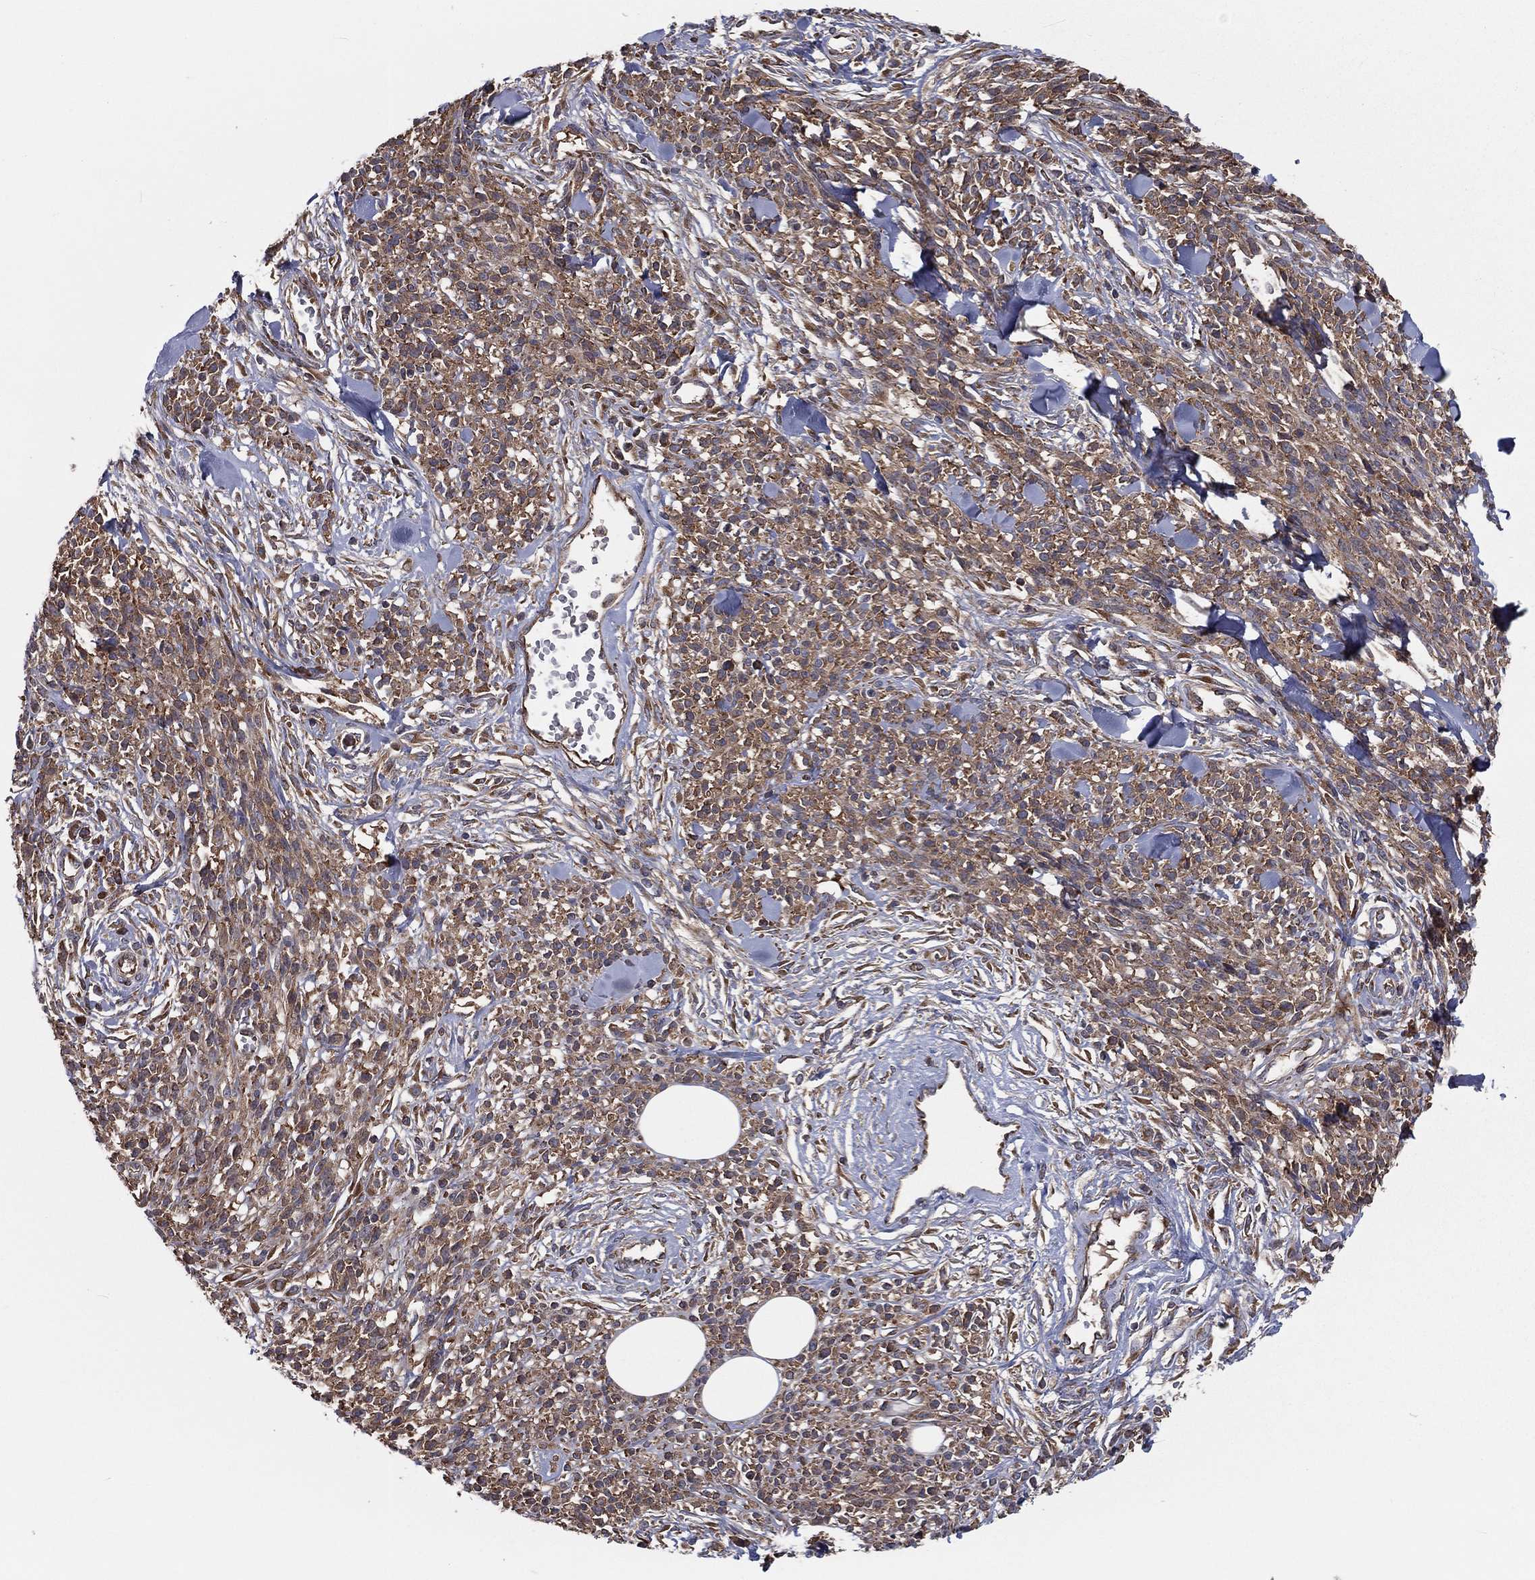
{"staining": {"intensity": "moderate", "quantity": ">75%", "location": "cytoplasmic/membranous"}, "tissue": "melanoma", "cell_type": "Tumor cells", "image_type": "cancer", "snomed": [{"axis": "morphology", "description": "Malignant melanoma, NOS"}, {"axis": "topography", "description": "Skin"}, {"axis": "topography", "description": "Skin of trunk"}], "caption": "A brown stain labels moderate cytoplasmic/membranous positivity of a protein in human melanoma tumor cells. The staining was performed using DAB (3,3'-diaminobenzidine) to visualize the protein expression in brown, while the nuclei were stained in blue with hematoxylin (Magnification: 20x).", "gene": "EIF2B5", "patient": {"sex": "male", "age": 74}}